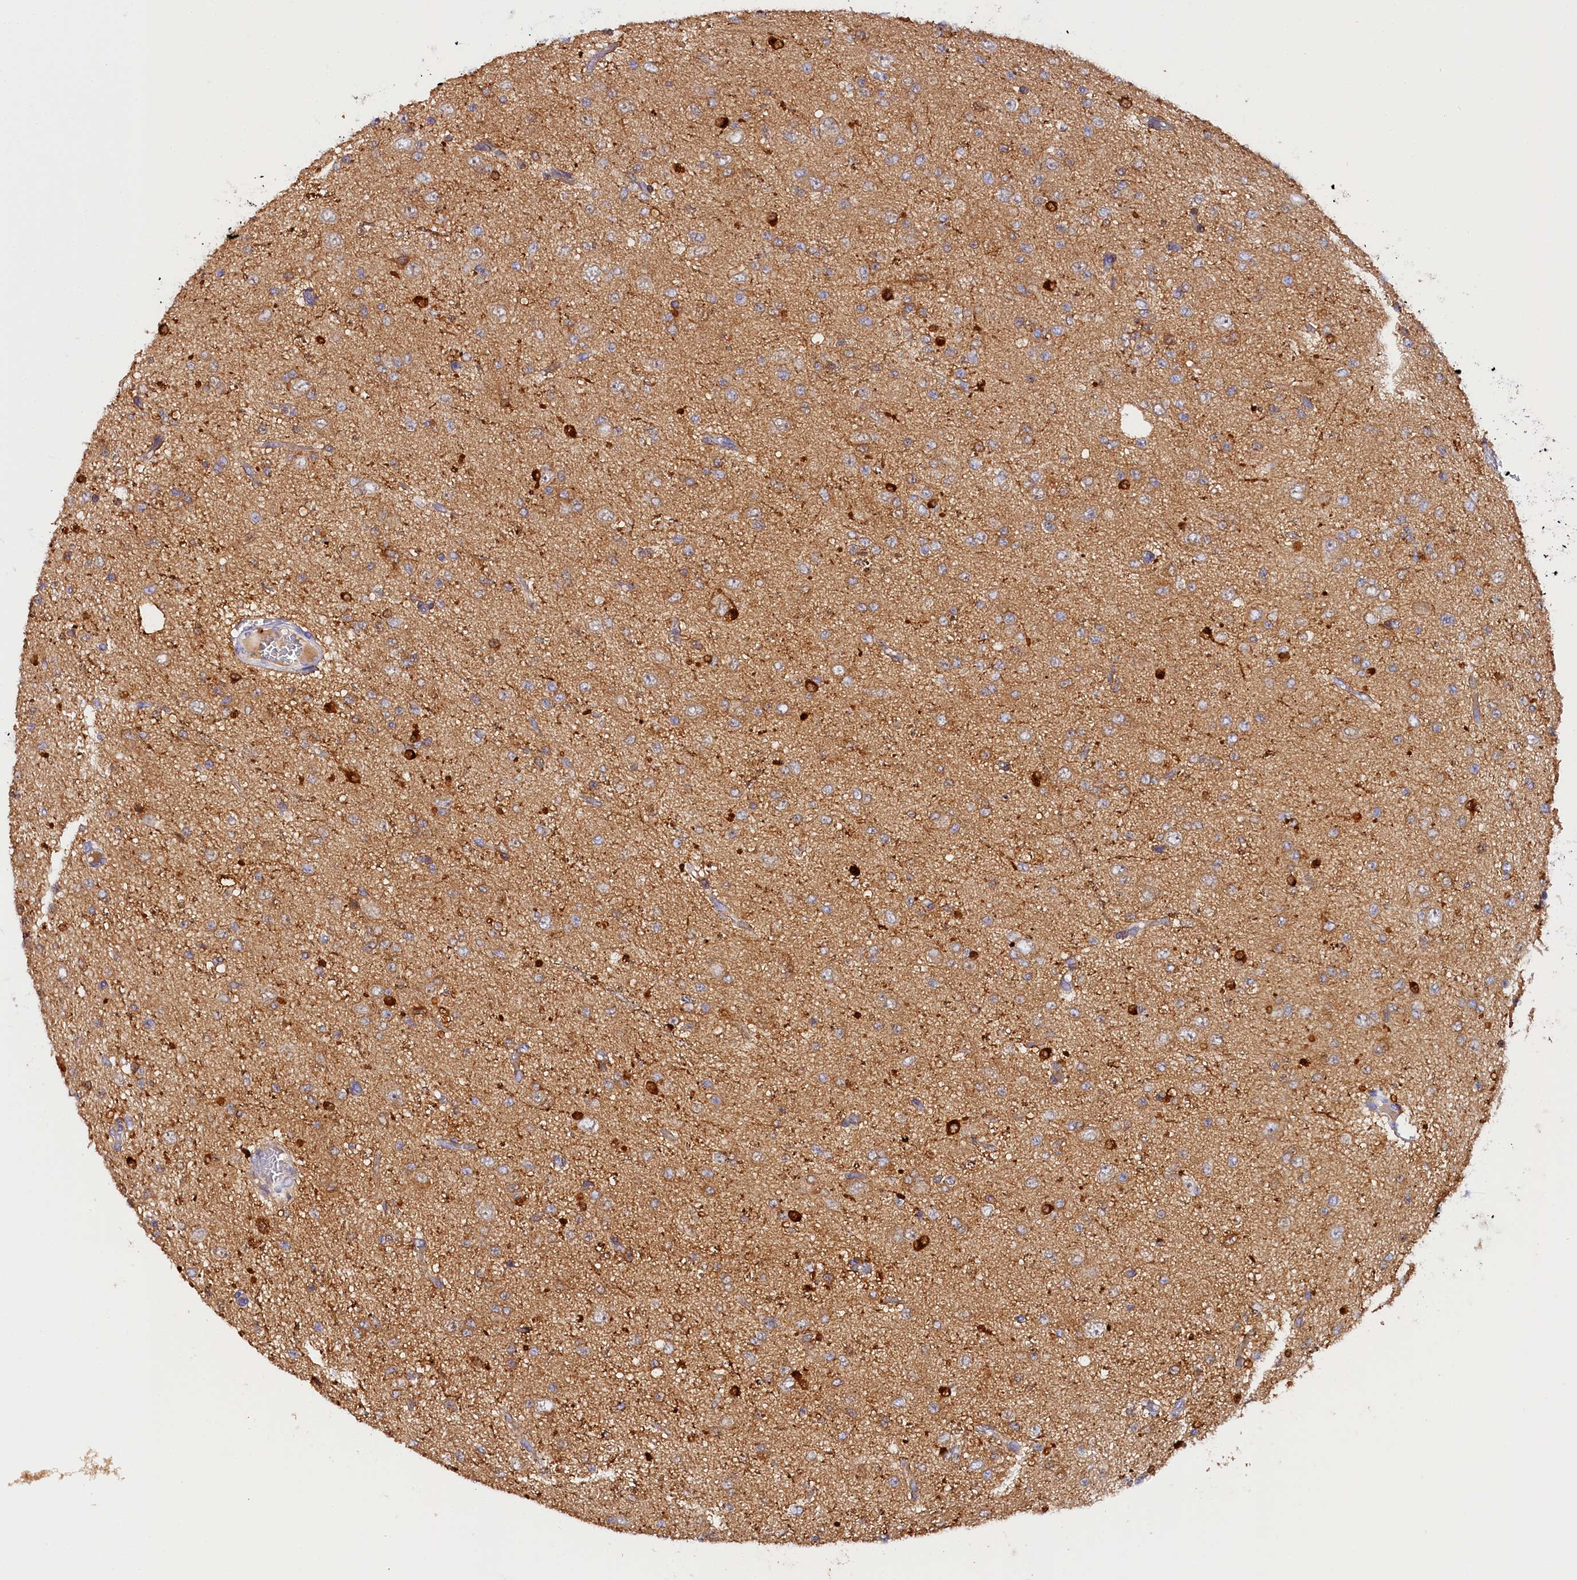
{"staining": {"intensity": "negative", "quantity": "none", "location": "none"}, "tissue": "glioma", "cell_type": "Tumor cells", "image_type": "cancer", "snomed": [{"axis": "morphology", "description": "Glioma, malignant, High grade"}, {"axis": "topography", "description": "pancreas cauda"}], "caption": "Immunohistochemical staining of human glioma shows no significant expression in tumor cells.", "gene": "KATNB1", "patient": {"sex": "male", "age": 60}}